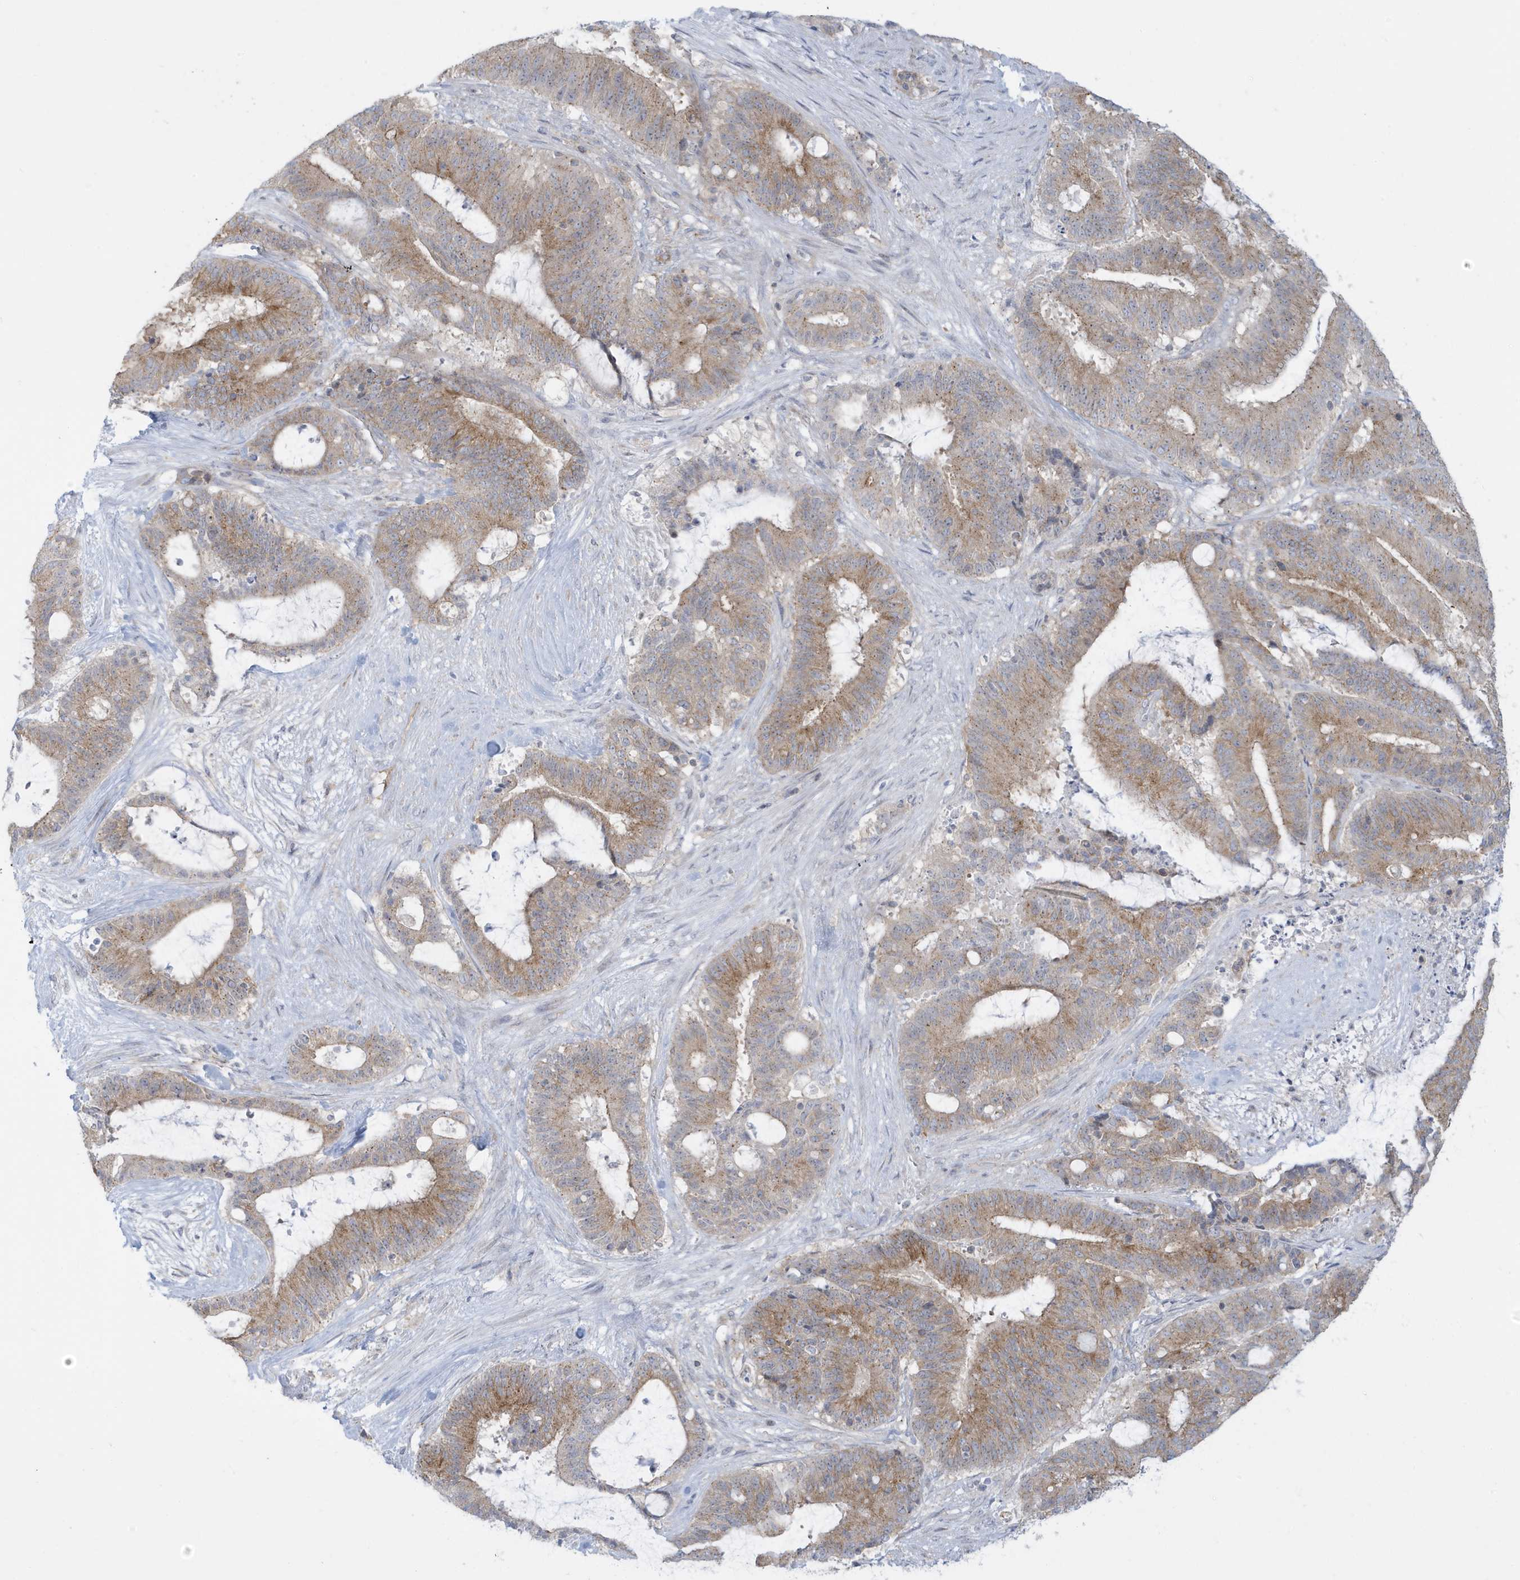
{"staining": {"intensity": "weak", "quantity": ">75%", "location": "cytoplasmic/membranous"}, "tissue": "liver cancer", "cell_type": "Tumor cells", "image_type": "cancer", "snomed": [{"axis": "morphology", "description": "Normal tissue, NOS"}, {"axis": "morphology", "description": "Cholangiocarcinoma"}, {"axis": "topography", "description": "Liver"}, {"axis": "topography", "description": "Peripheral nerve tissue"}], "caption": "Protein analysis of liver cancer (cholangiocarcinoma) tissue demonstrates weak cytoplasmic/membranous staining in about >75% of tumor cells.", "gene": "SLAMF9", "patient": {"sex": "female", "age": 73}}